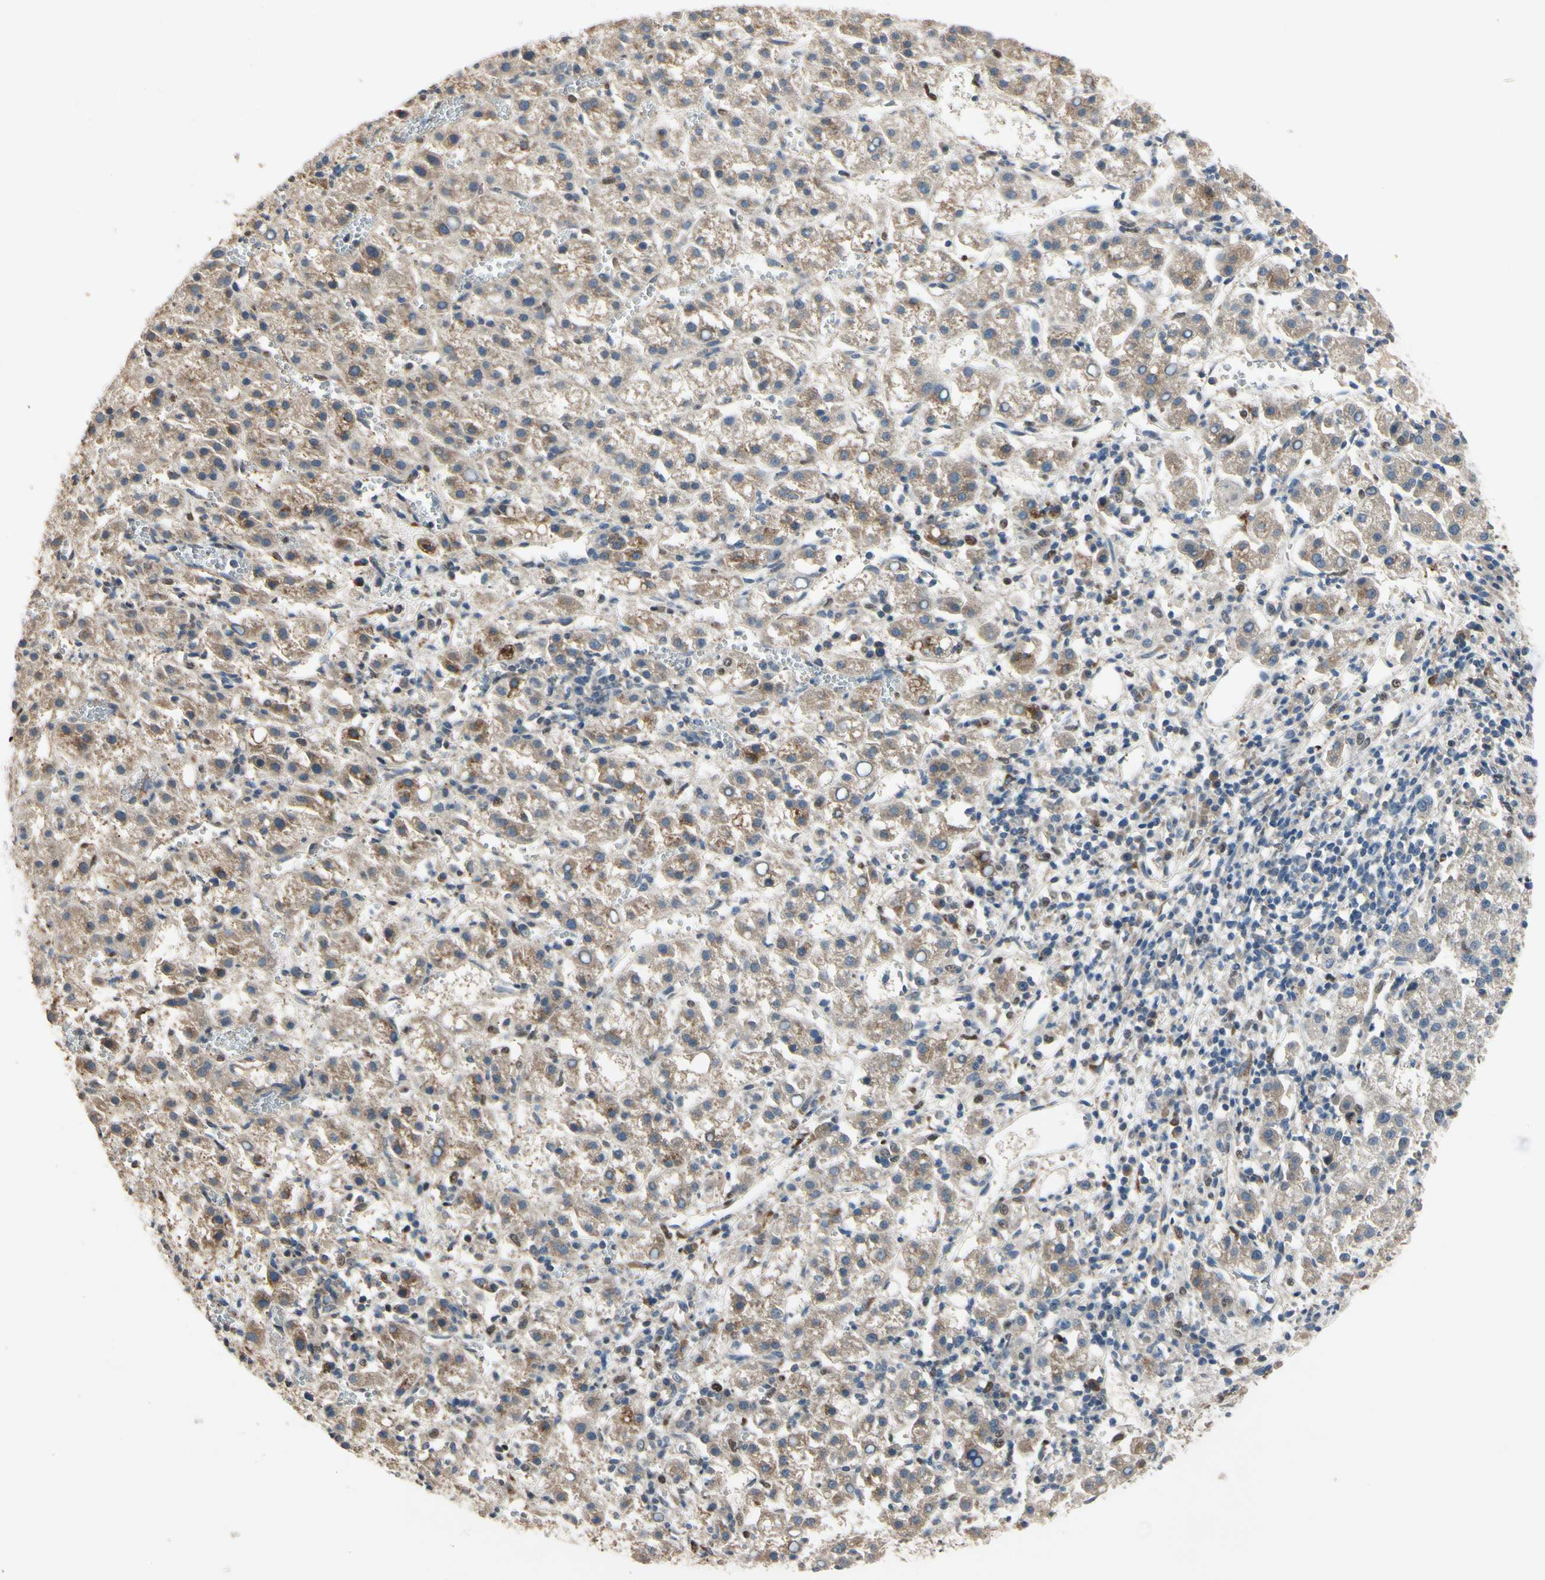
{"staining": {"intensity": "moderate", "quantity": "<25%", "location": "cytoplasmic/membranous"}, "tissue": "liver cancer", "cell_type": "Tumor cells", "image_type": "cancer", "snomed": [{"axis": "morphology", "description": "Carcinoma, Hepatocellular, NOS"}, {"axis": "topography", "description": "Liver"}], "caption": "Immunohistochemistry staining of liver cancer (hepatocellular carcinoma), which shows low levels of moderate cytoplasmic/membranous staining in about <25% of tumor cells indicating moderate cytoplasmic/membranous protein positivity. The staining was performed using DAB (brown) for protein detection and nuclei were counterstained in hematoxylin (blue).", "gene": "CGREF1", "patient": {"sex": "female", "age": 58}}